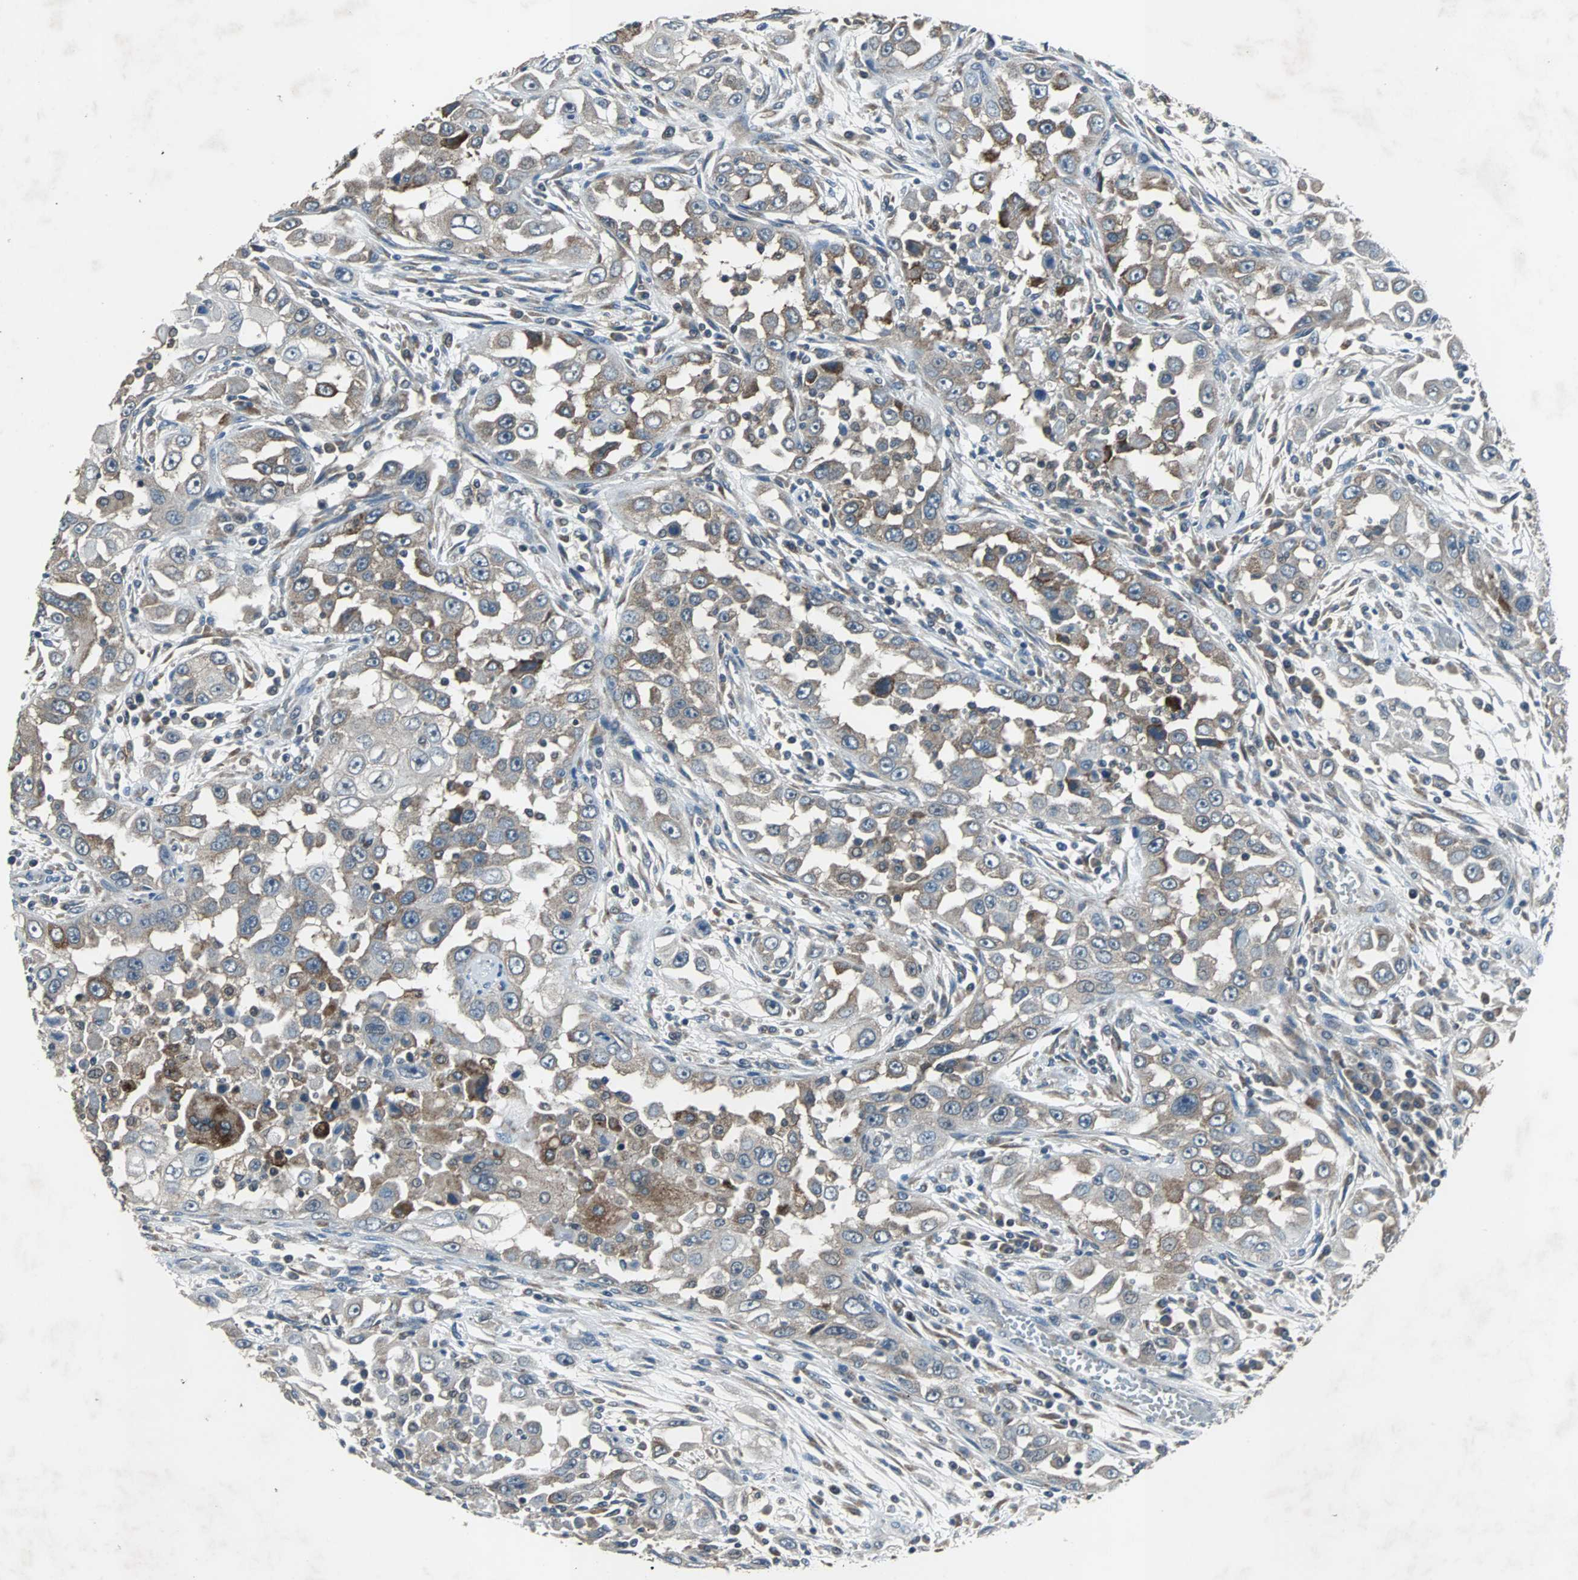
{"staining": {"intensity": "weak", "quantity": "25%-75%", "location": "cytoplasmic/membranous"}, "tissue": "head and neck cancer", "cell_type": "Tumor cells", "image_type": "cancer", "snomed": [{"axis": "morphology", "description": "Carcinoma, NOS"}, {"axis": "topography", "description": "Head-Neck"}], "caption": "IHC (DAB (3,3'-diaminobenzidine)) staining of head and neck cancer (carcinoma) shows weak cytoplasmic/membranous protein staining in about 25%-75% of tumor cells. Immunohistochemistry (ihc) stains the protein of interest in brown and the nuclei are stained blue.", "gene": "SOS1", "patient": {"sex": "male", "age": 87}}